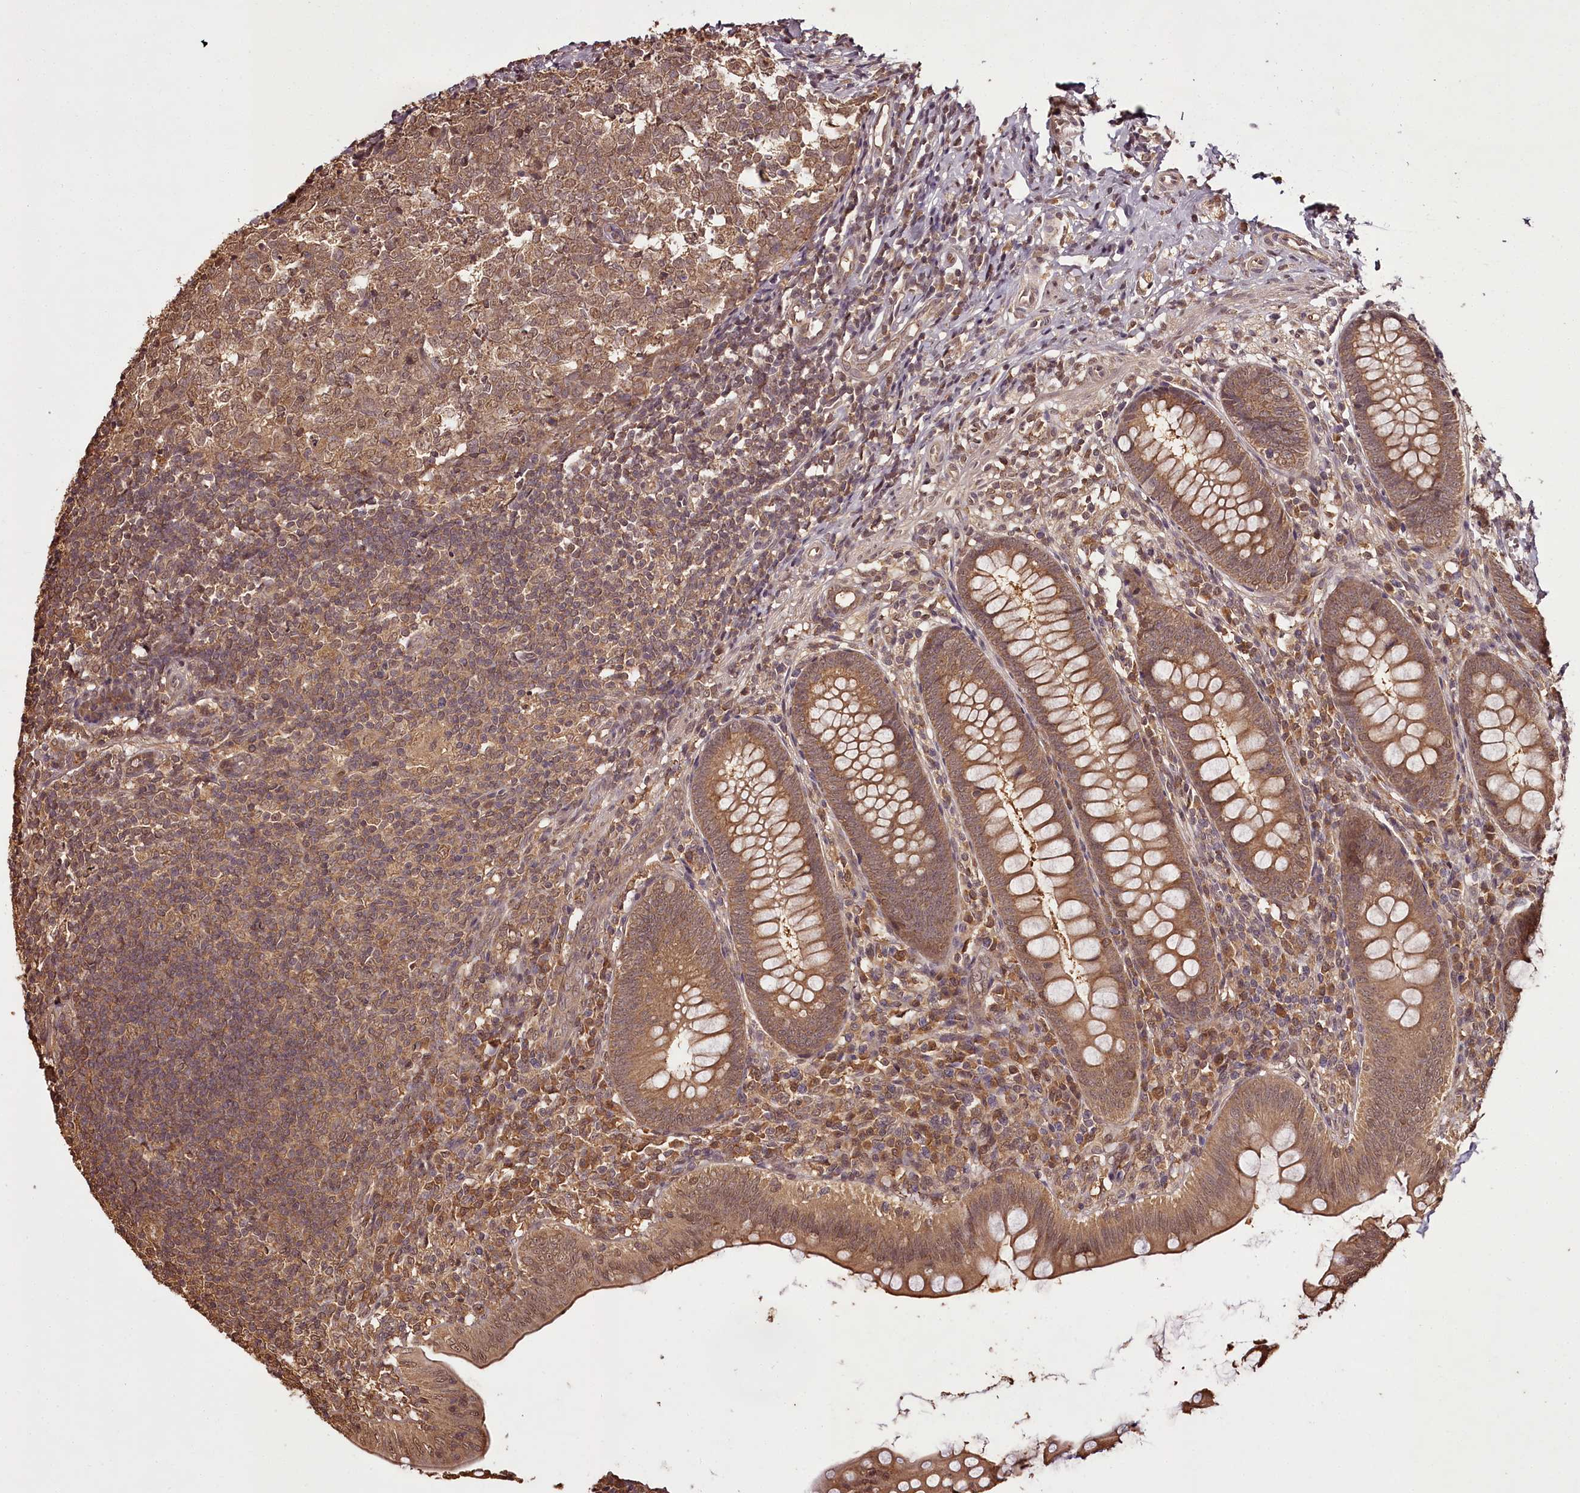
{"staining": {"intensity": "moderate", "quantity": ">75%", "location": "cytoplasmic/membranous,nuclear"}, "tissue": "appendix", "cell_type": "Glandular cells", "image_type": "normal", "snomed": [{"axis": "morphology", "description": "Normal tissue, NOS"}, {"axis": "topography", "description": "Appendix"}], "caption": "Appendix stained for a protein shows moderate cytoplasmic/membranous,nuclear positivity in glandular cells. (DAB (3,3'-diaminobenzidine) IHC with brightfield microscopy, high magnification).", "gene": "NPRL2", "patient": {"sex": "male", "age": 14}}